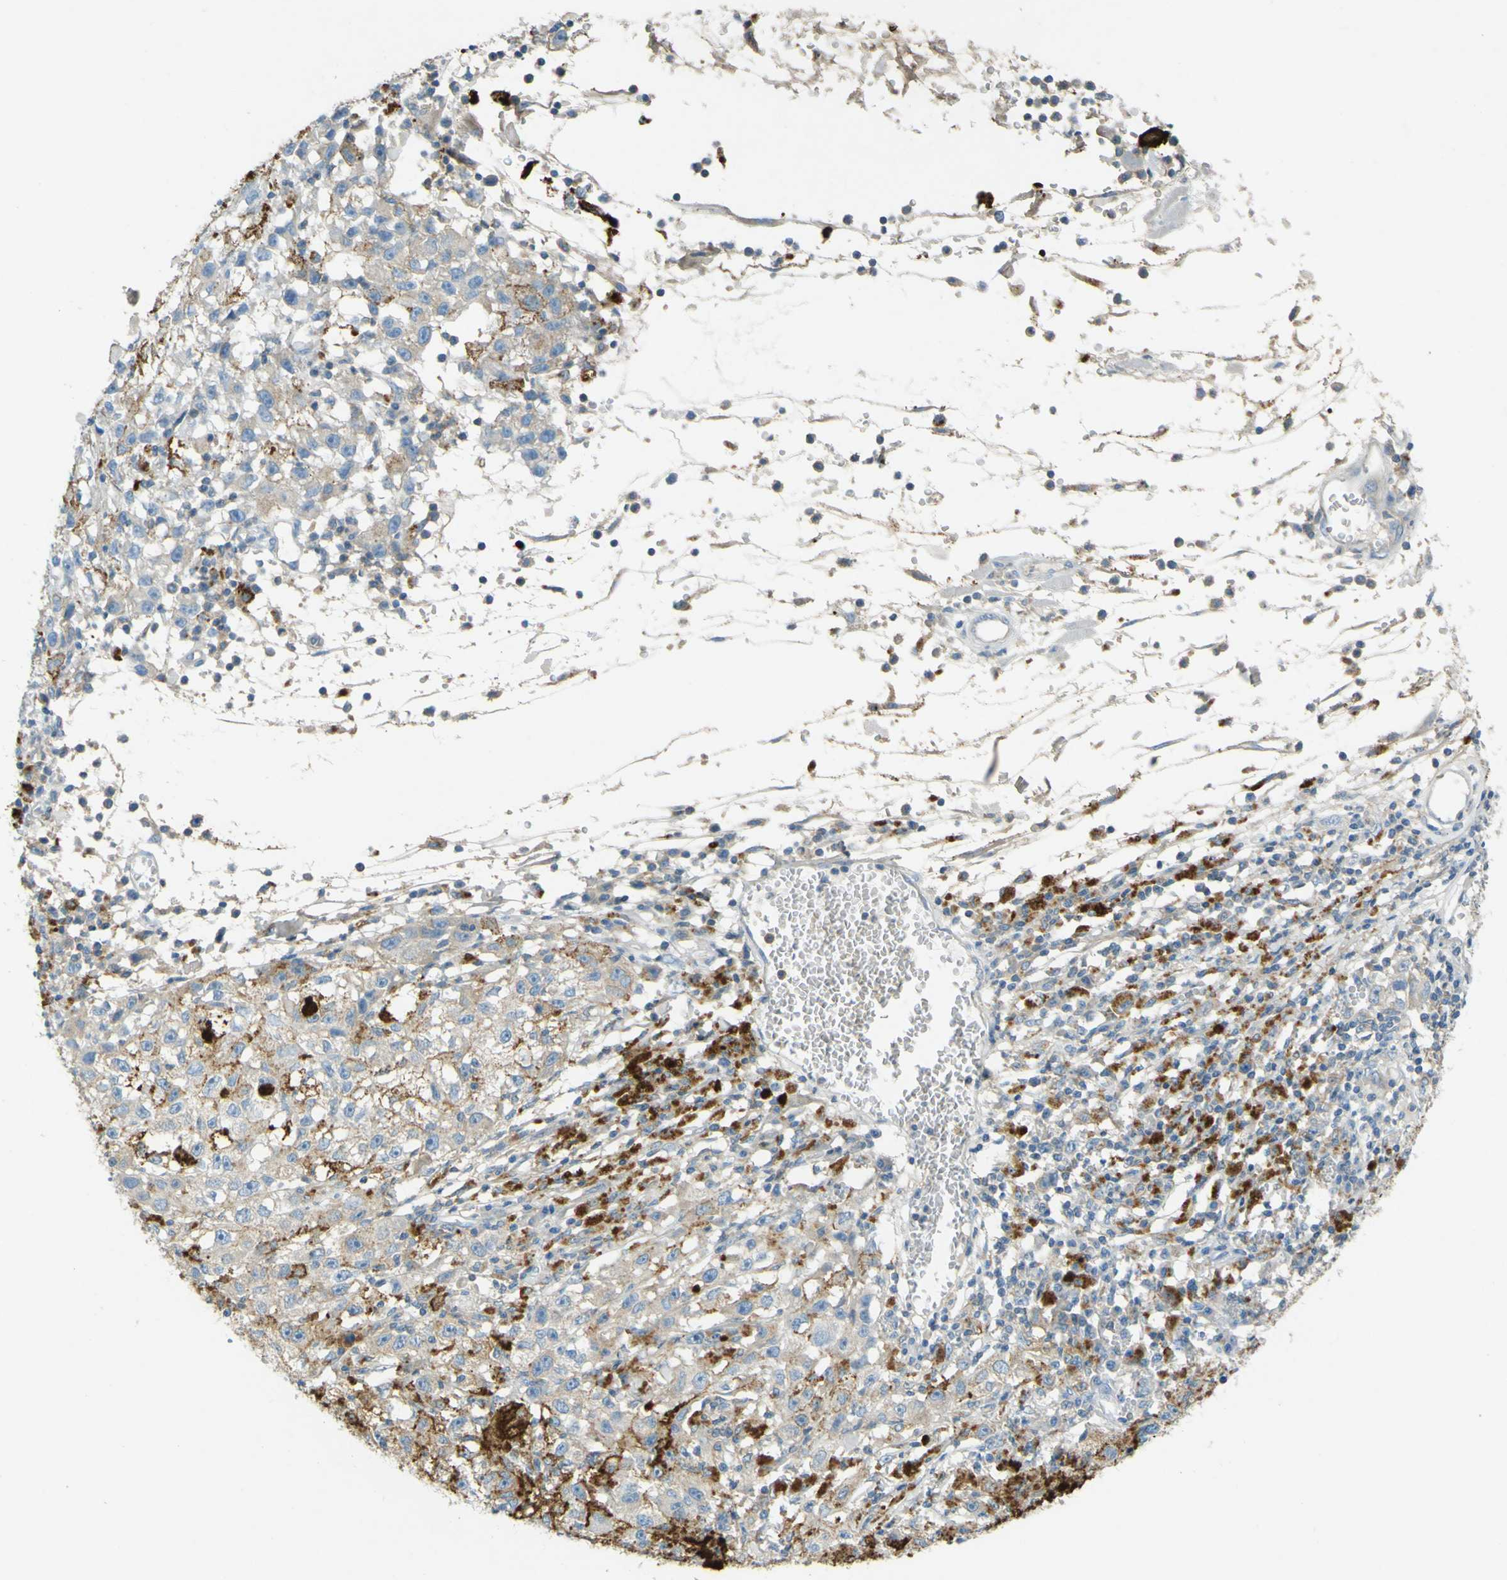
{"staining": {"intensity": "weak", "quantity": ">75%", "location": "cytoplasmic/membranous"}, "tissue": "melanoma", "cell_type": "Tumor cells", "image_type": "cancer", "snomed": [{"axis": "morphology", "description": "Malignant melanoma, NOS"}, {"axis": "topography", "description": "Skin"}], "caption": "This is an image of immunohistochemistry (IHC) staining of malignant melanoma, which shows weak expression in the cytoplasmic/membranous of tumor cells.", "gene": "OGN", "patient": {"sex": "female", "age": 104}}